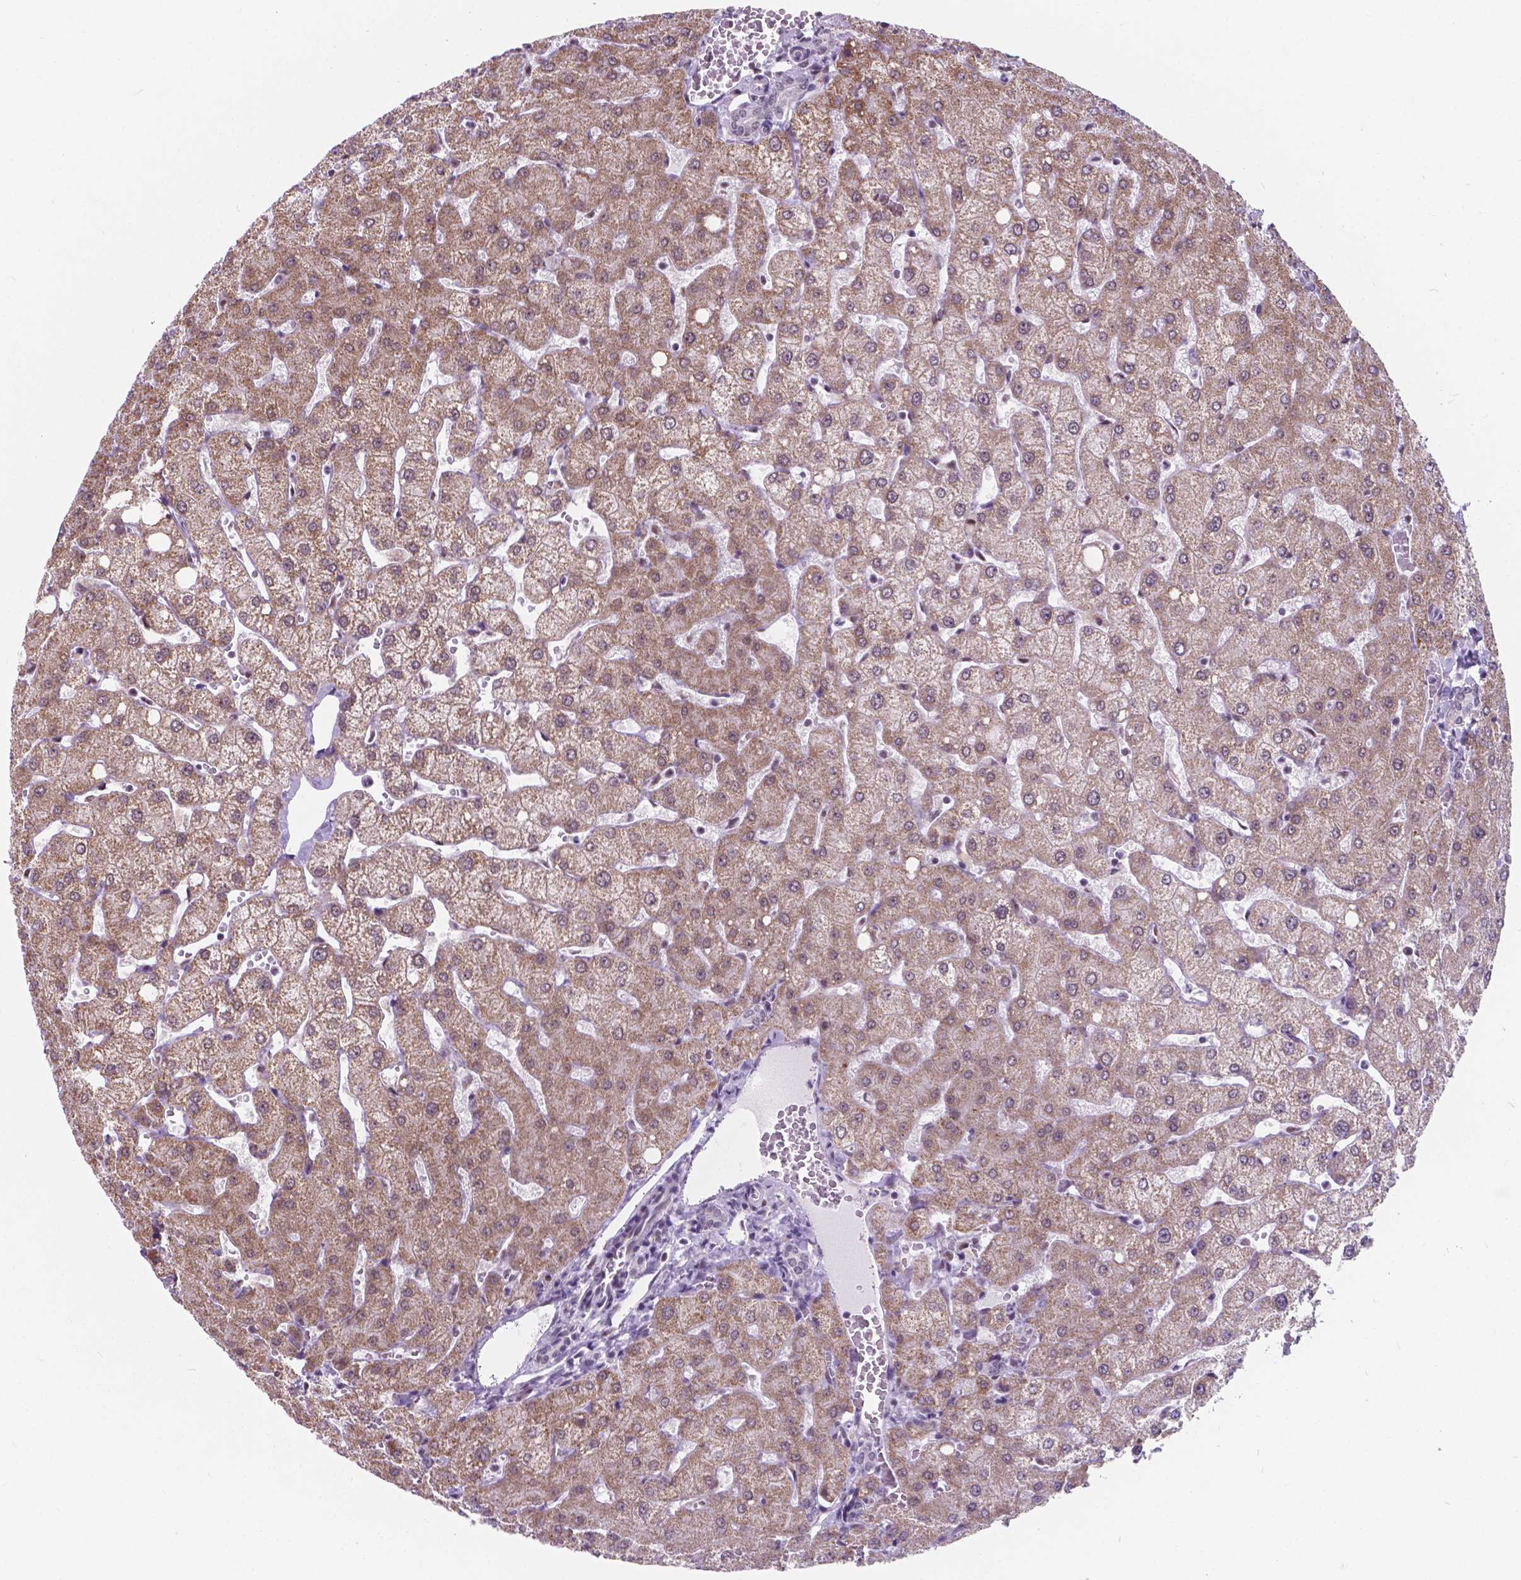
{"staining": {"intensity": "negative", "quantity": "none", "location": "none"}, "tissue": "liver", "cell_type": "Cholangiocytes", "image_type": "normal", "snomed": [{"axis": "morphology", "description": "Normal tissue, NOS"}, {"axis": "topography", "description": "Liver"}], "caption": "This histopathology image is of unremarkable liver stained with immunohistochemistry to label a protein in brown with the nuclei are counter-stained blue. There is no expression in cholangiocytes.", "gene": "BCAS2", "patient": {"sex": "female", "age": 54}}